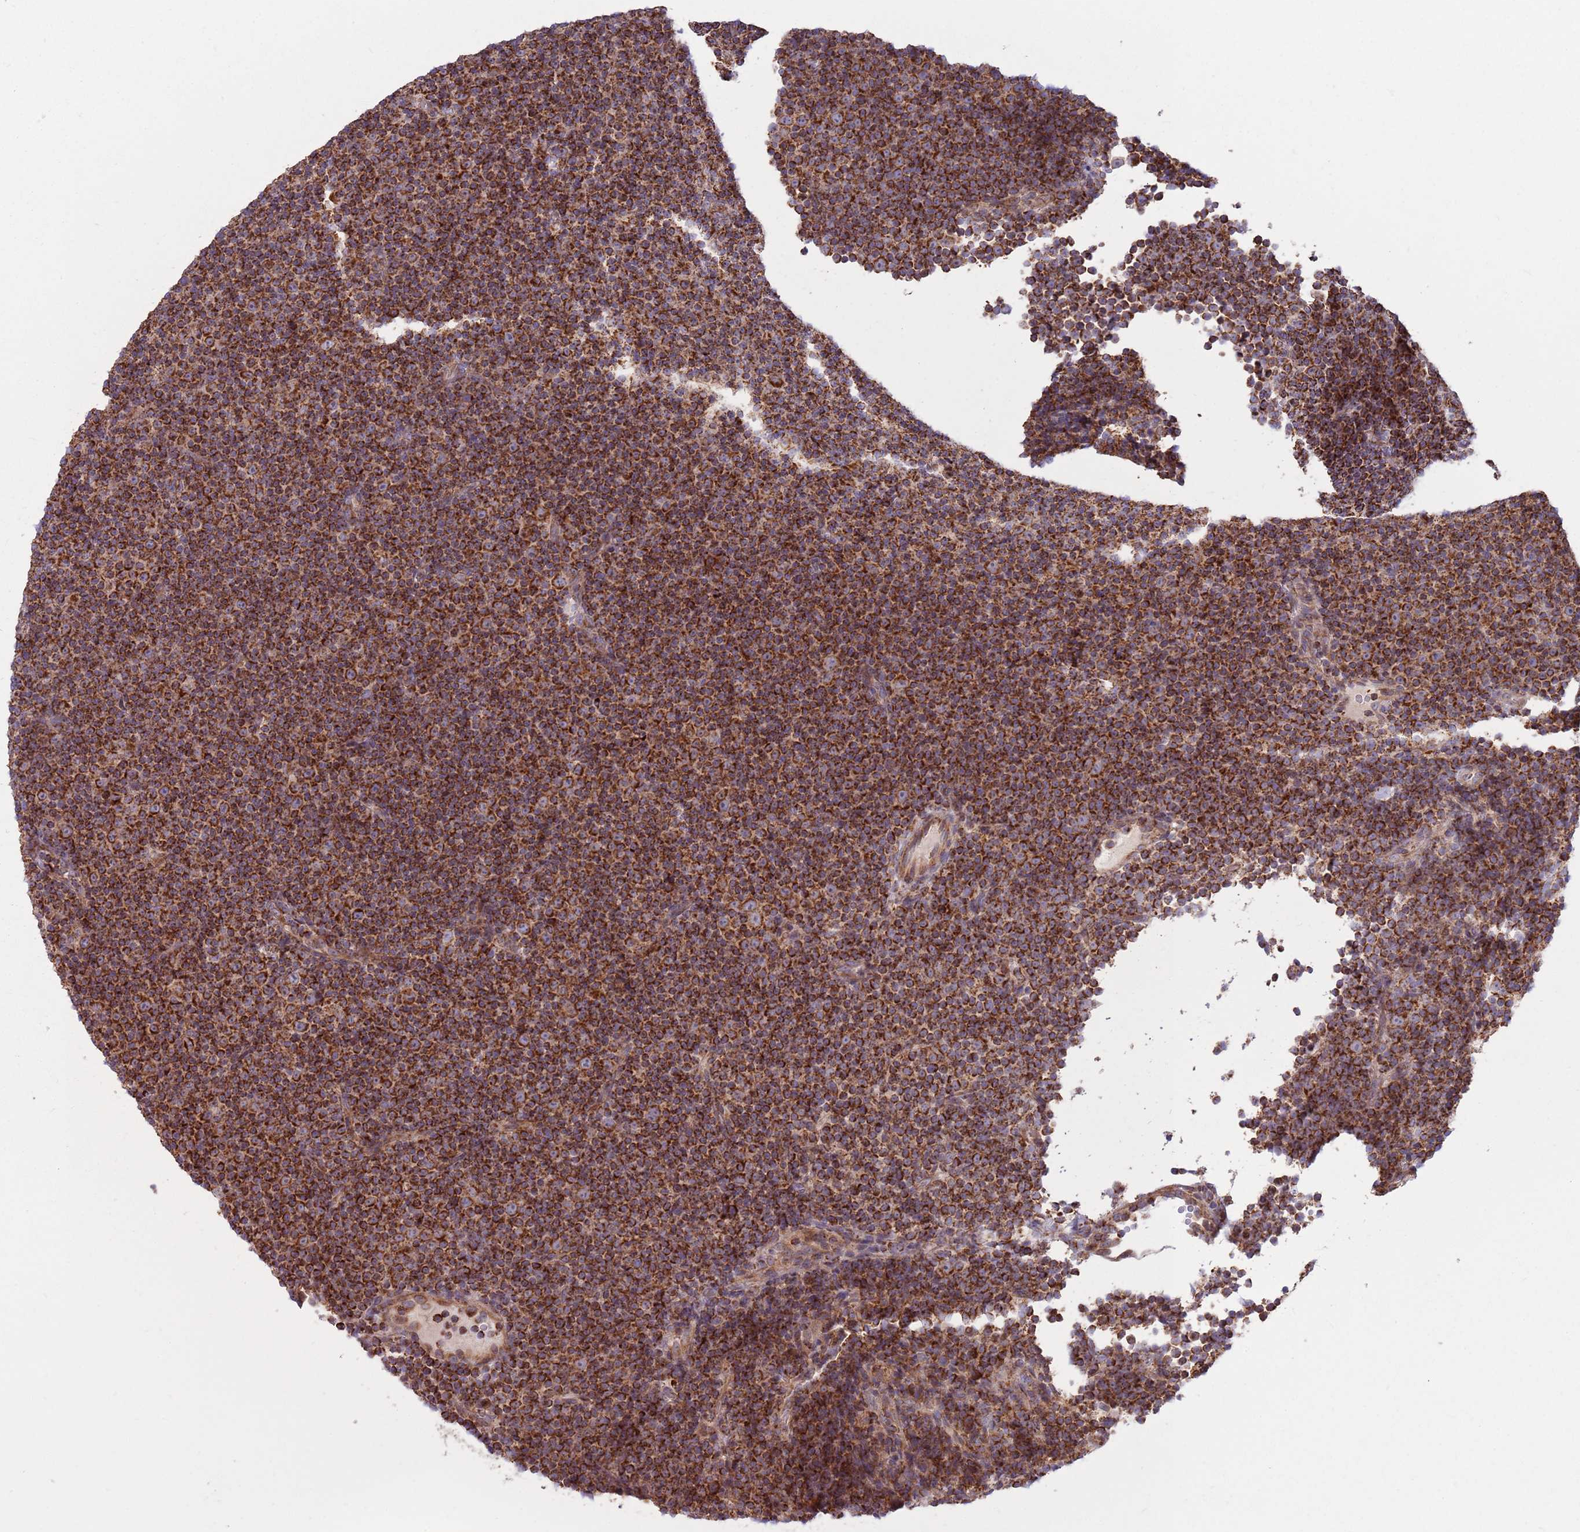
{"staining": {"intensity": "strong", "quantity": ">75%", "location": "cytoplasmic/membranous"}, "tissue": "lymphoma", "cell_type": "Tumor cells", "image_type": "cancer", "snomed": [{"axis": "morphology", "description": "Malignant lymphoma, non-Hodgkin's type, Low grade"}, {"axis": "topography", "description": "Lymph node"}], "caption": "Human lymphoma stained with a brown dye exhibits strong cytoplasmic/membranous positive staining in about >75% of tumor cells.", "gene": "ATP5PD", "patient": {"sex": "female", "age": 67}}